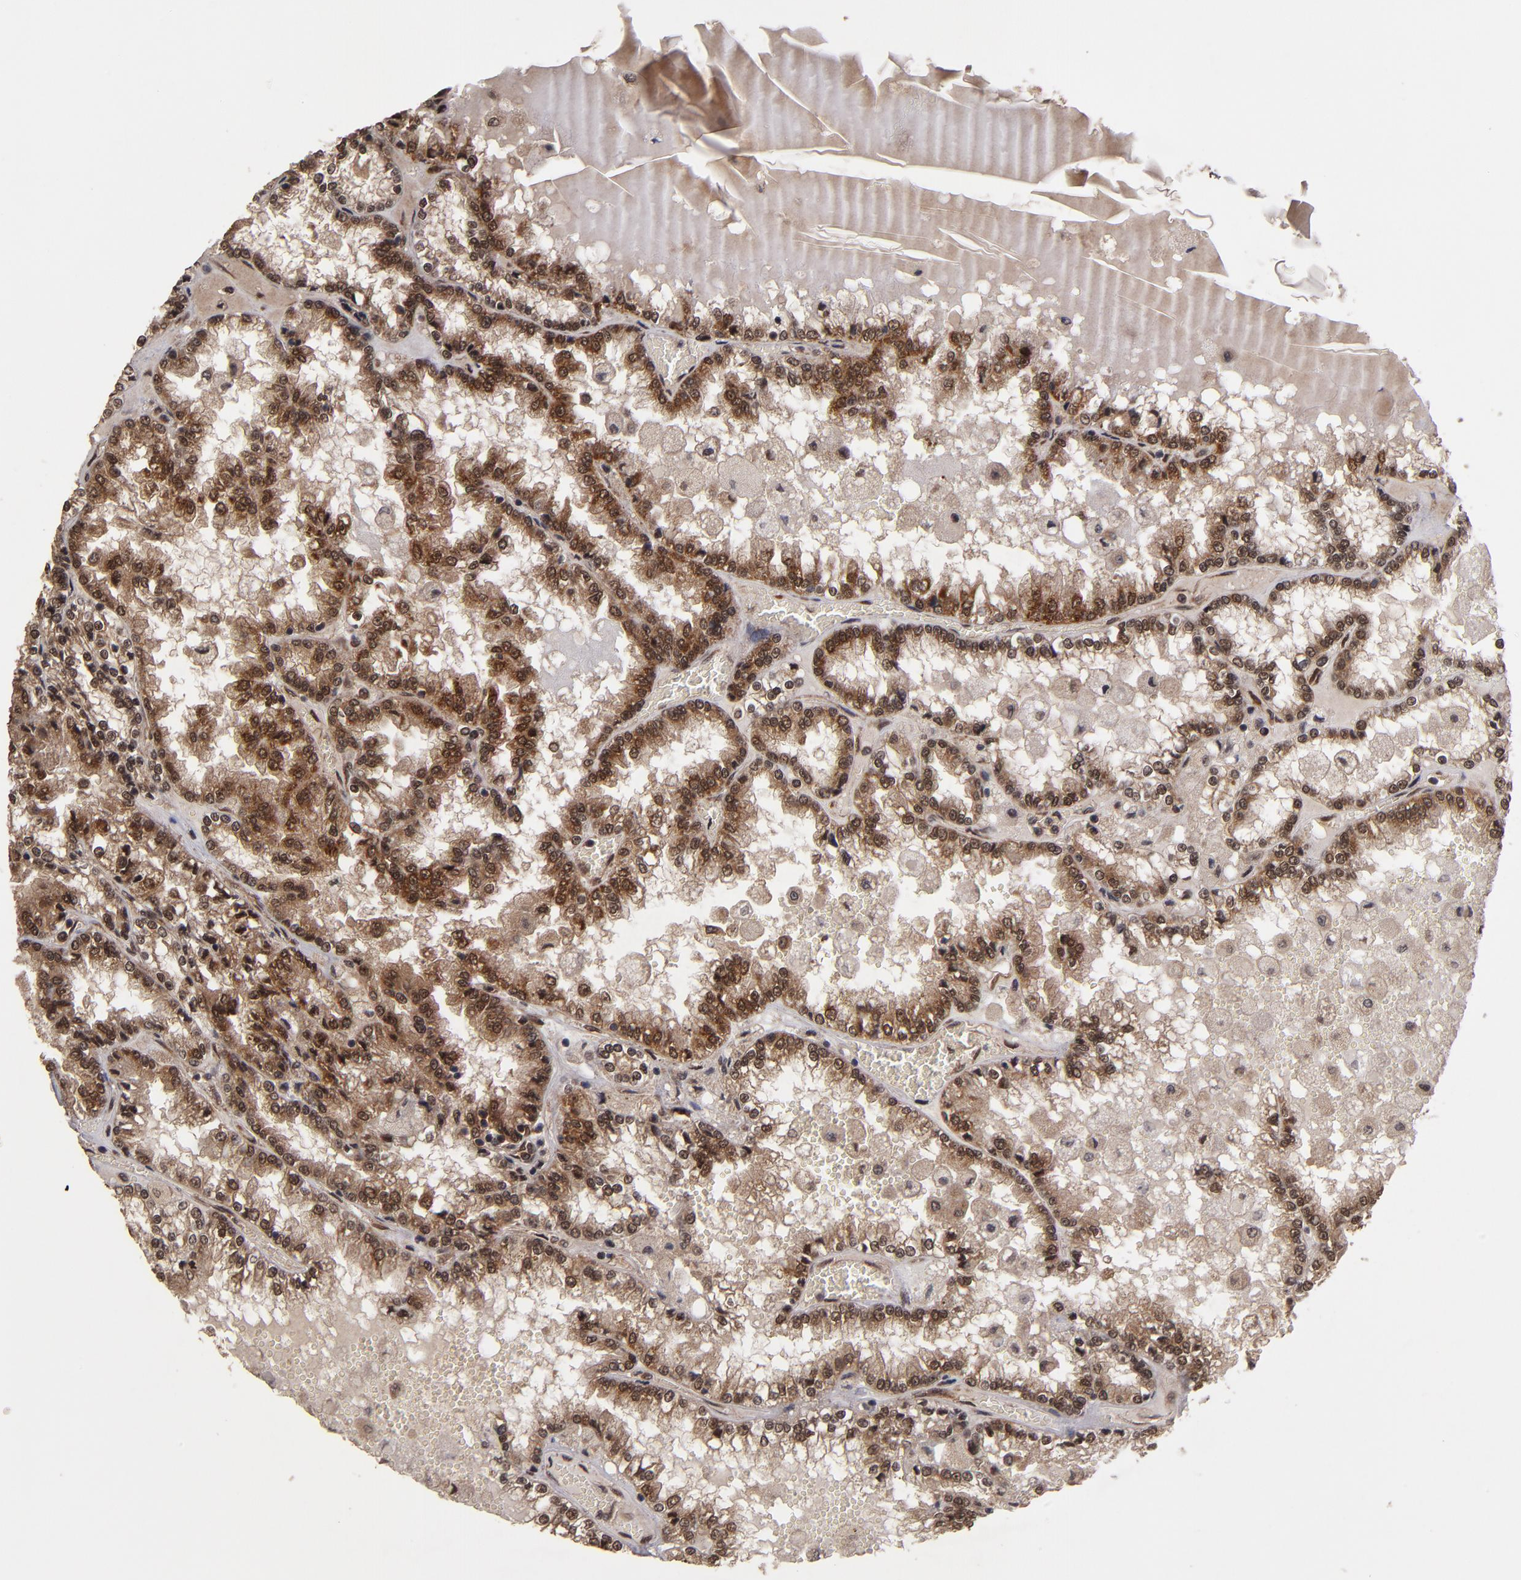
{"staining": {"intensity": "moderate", "quantity": ">75%", "location": "cytoplasmic/membranous,nuclear"}, "tissue": "renal cancer", "cell_type": "Tumor cells", "image_type": "cancer", "snomed": [{"axis": "morphology", "description": "Adenocarcinoma, NOS"}, {"axis": "topography", "description": "Kidney"}], "caption": "Immunohistochemistry of human renal cancer exhibits medium levels of moderate cytoplasmic/membranous and nuclear expression in approximately >75% of tumor cells.", "gene": "CUL5", "patient": {"sex": "female", "age": 56}}